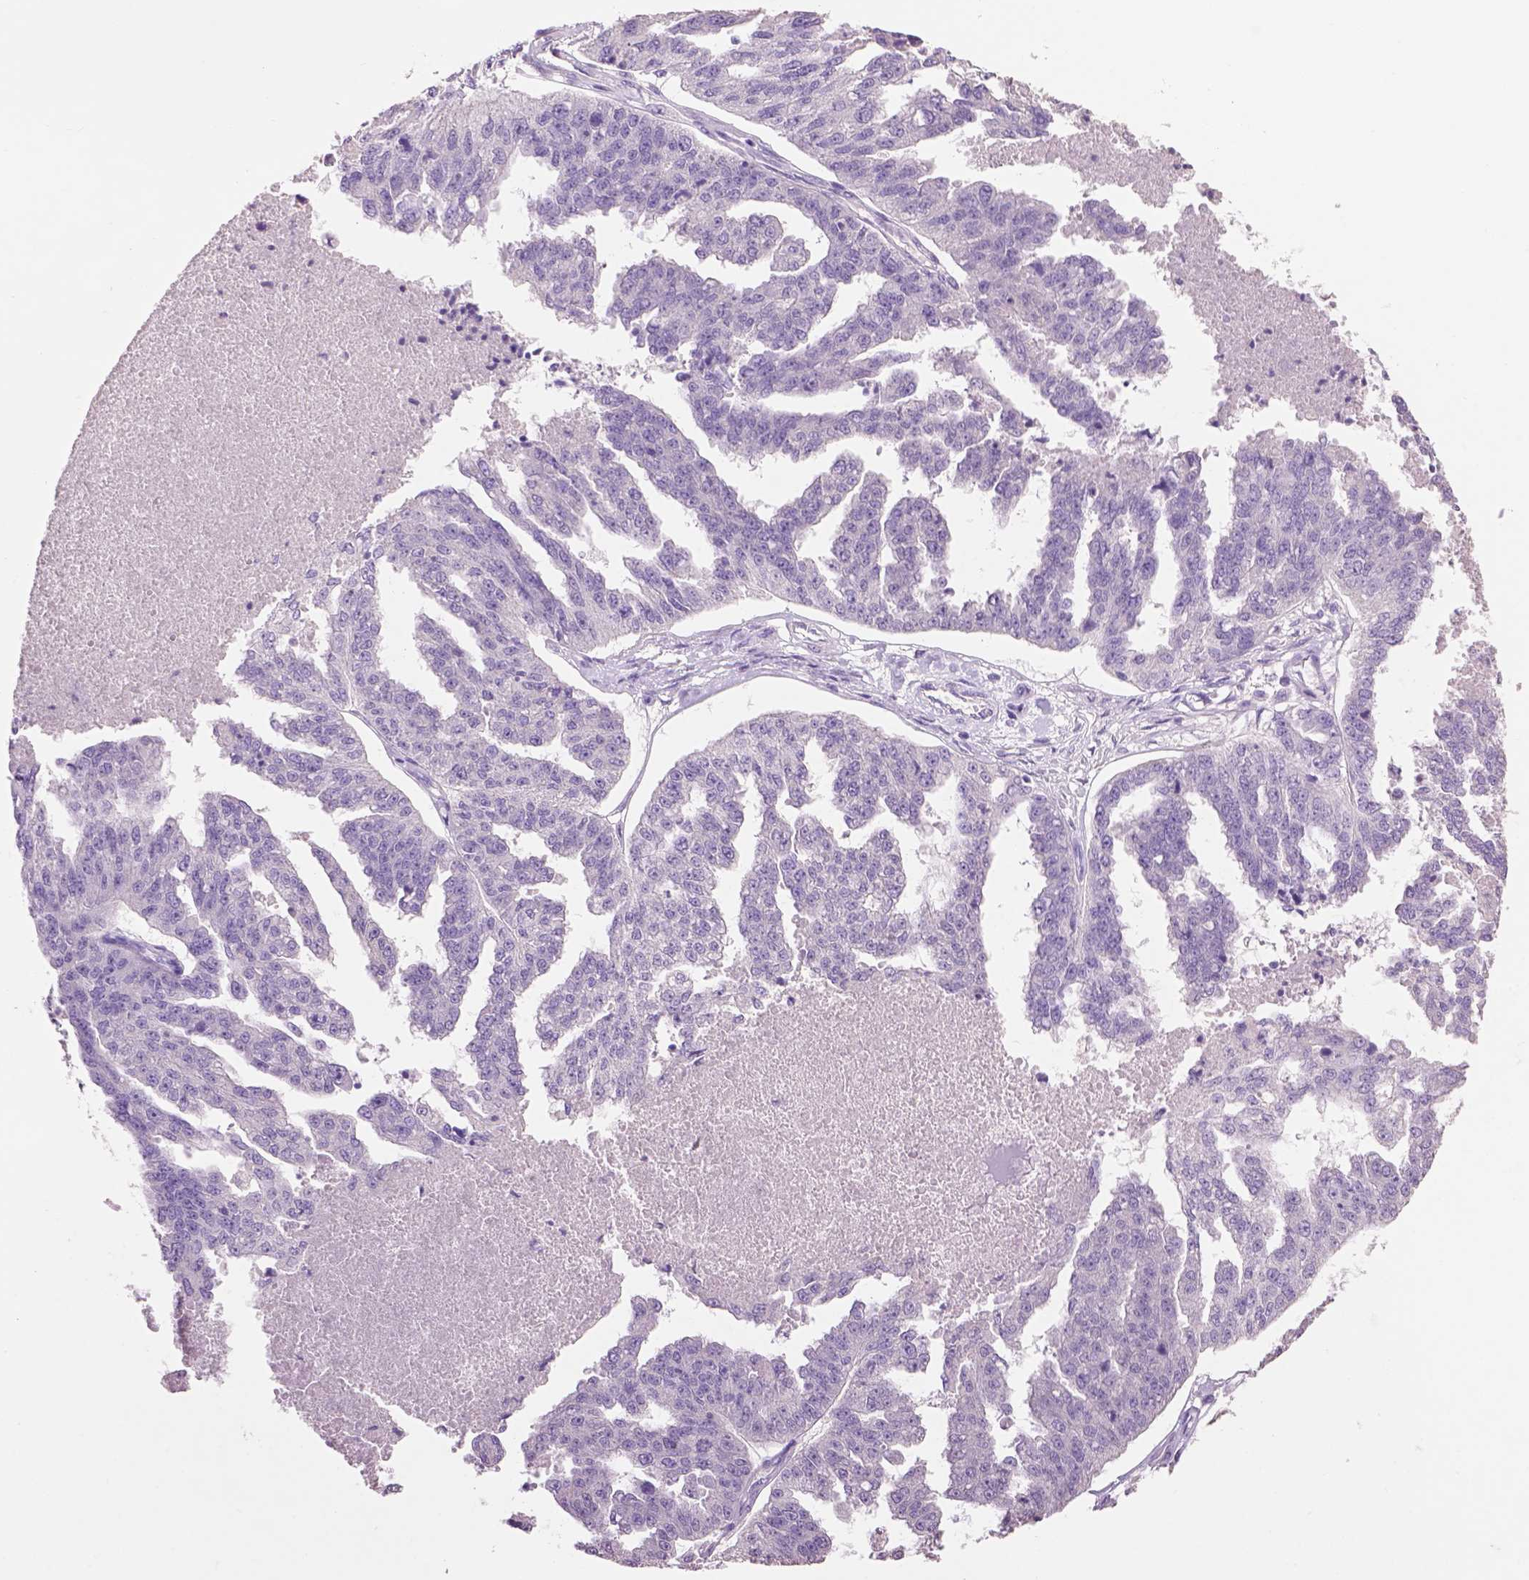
{"staining": {"intensity": "negative", "quantity": "none", "location": "none"}, "tissue": "ovarian cancer", "cell_type": "Tumor cells", "image_type": "cancer", "snomed": [{"axis": "morphology", "description": "Cystadenocarcinoma, serous, NOS"}, {"axis": "topography", "description": "Ovary"}], "caption": "IHC of human ovarian cancer (serous cystadenocarcinoma) shows no expression in tumor cells.", "gene": "CRYBA4", "patient": {"sex": "female", "age": 58}}